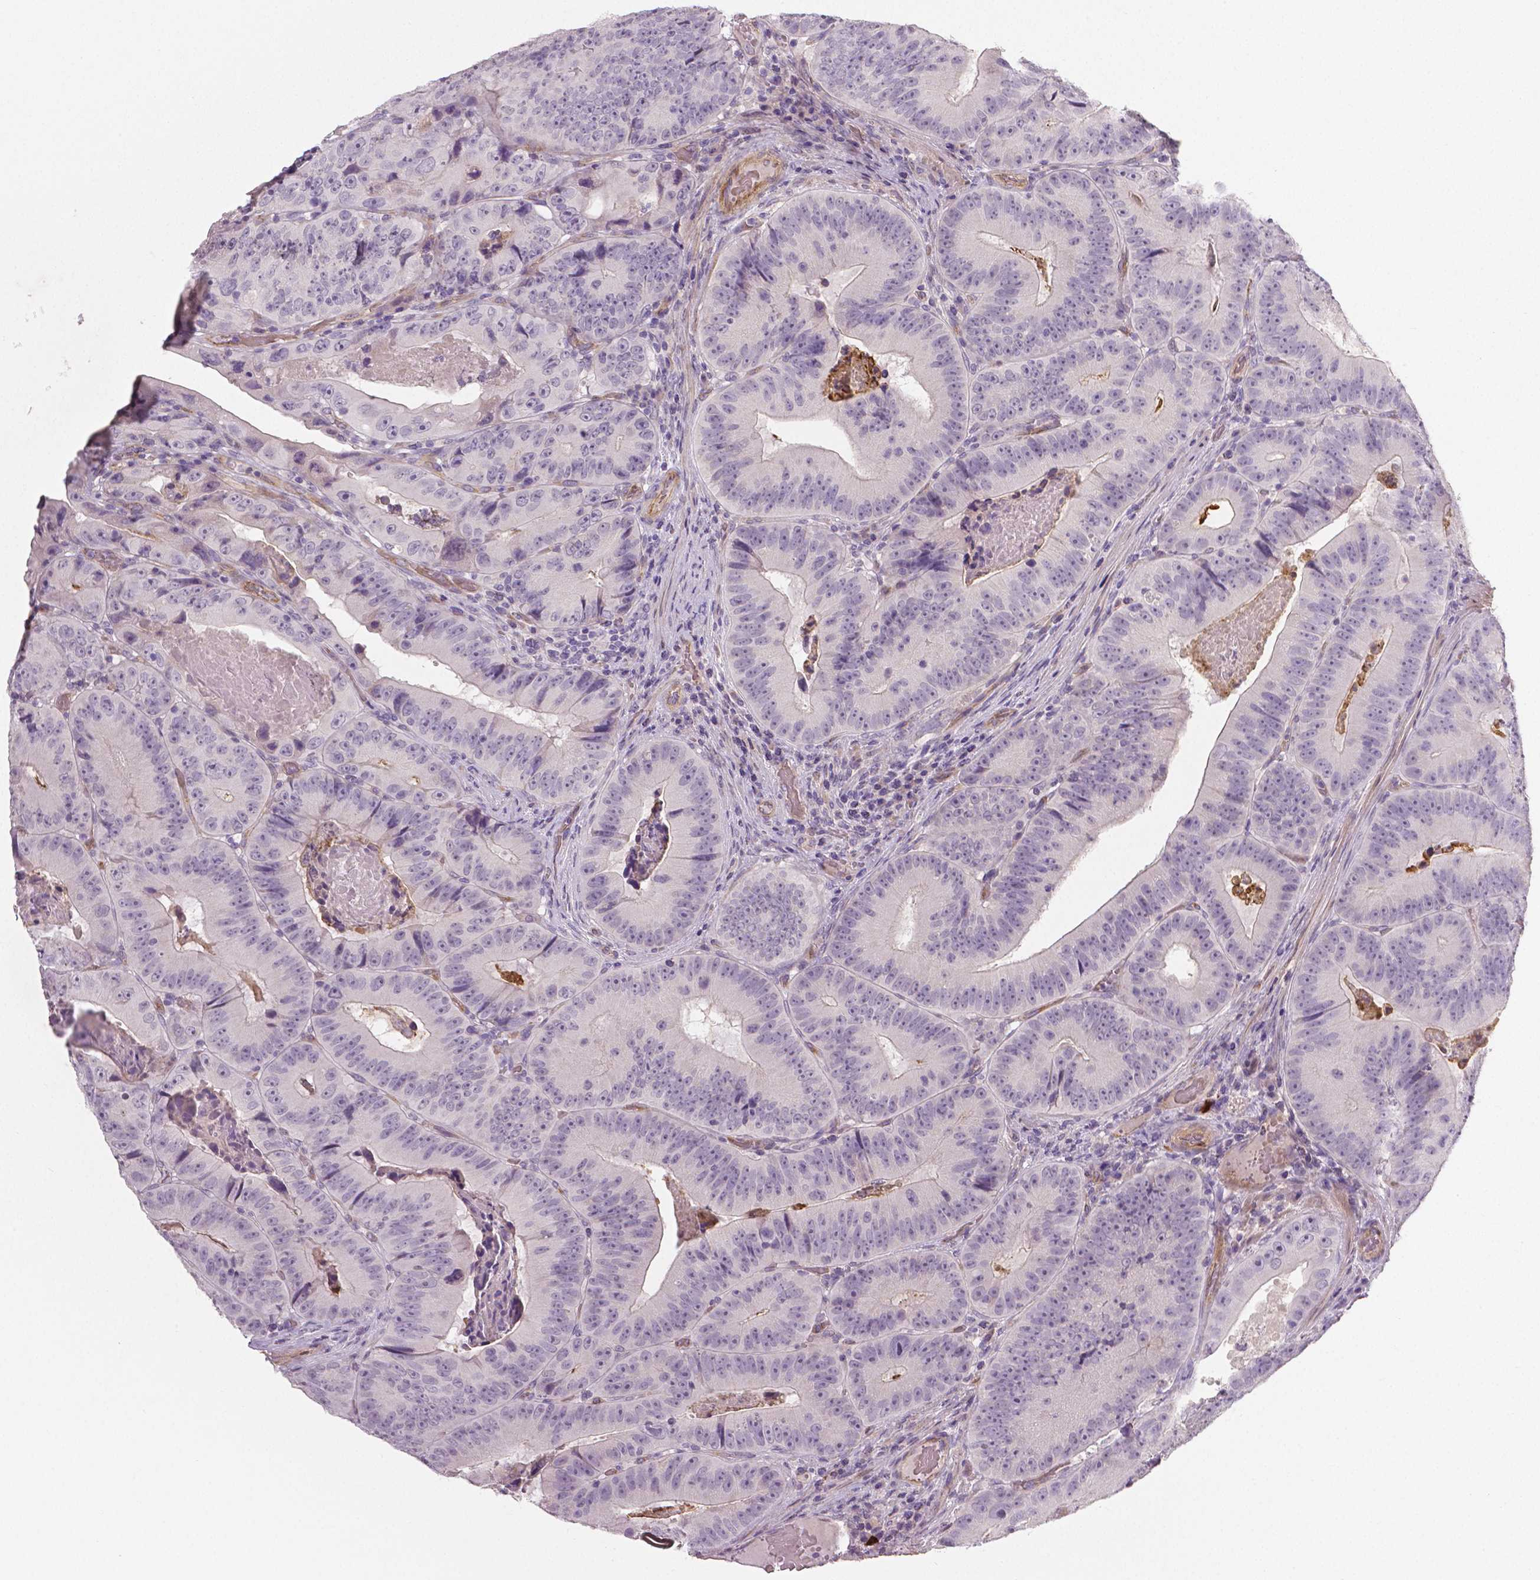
{"staining": {"intensity": "negative", "quantity": "none", "location": "none"}, "tissue": "colorectal cancer", "cell_type": "Tumor cells", "image_type": "cancer", "snomed": [{"axis": "morphology", "description": "Adenocarcinoma, NOS"}, {"axis": "topography", "description": "Colon"}], "caption": "Photomicrograph shows no protein positivity in tumor cells of adenocarcinoma (colorectal) tissue. (Stains: DAB IHC with hematoxylin counter stain, Microscopy: brightfield microscopy at high magnification).", "gene": "FLT1", "patient": {"sex": "female", "age": 86}}